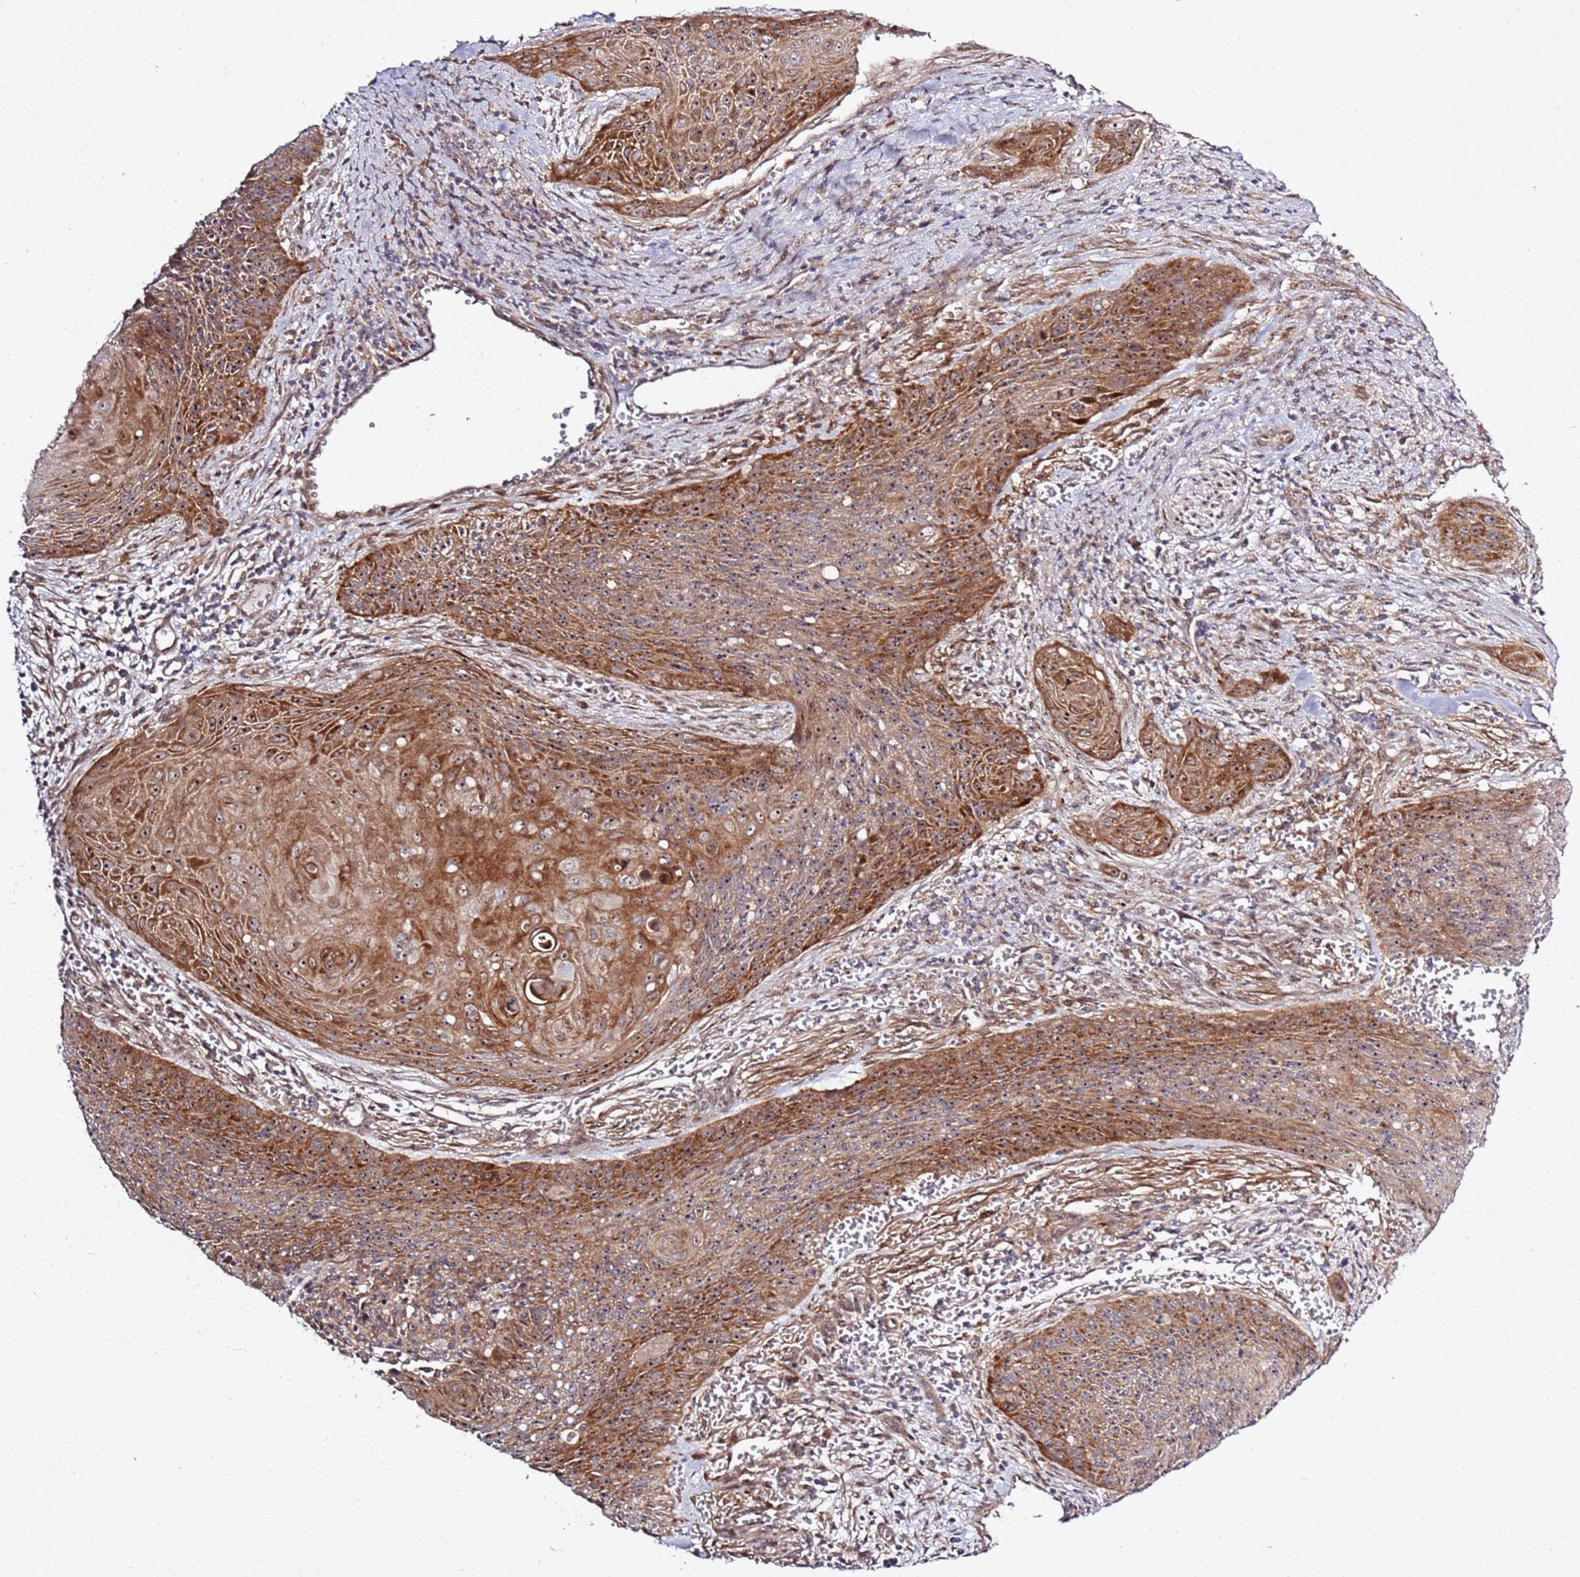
{"staining": {"intensity": "moderate", "quantity": ">75%", "location": "cytoplasmic/membranous,nuclear"}, "tissue": "cervical cancer", "cell_type": "Tumor cells", "image_type": "cancer", "snomed": [{"axis": "morphology", "description": "Squamous cell carcinoma, NOS"}, {"axis": "topography", "description": "Cervix"}], "caption": "Cervical cancer (squamous cell carcinoma) stained with a brown dye demonstrates moderate cytoplasmic/membranous and nuclear positive staining in about >75% of tumor cells.", "gene": "CNPY1", "patient": {"sex": "female", "age": 55}}